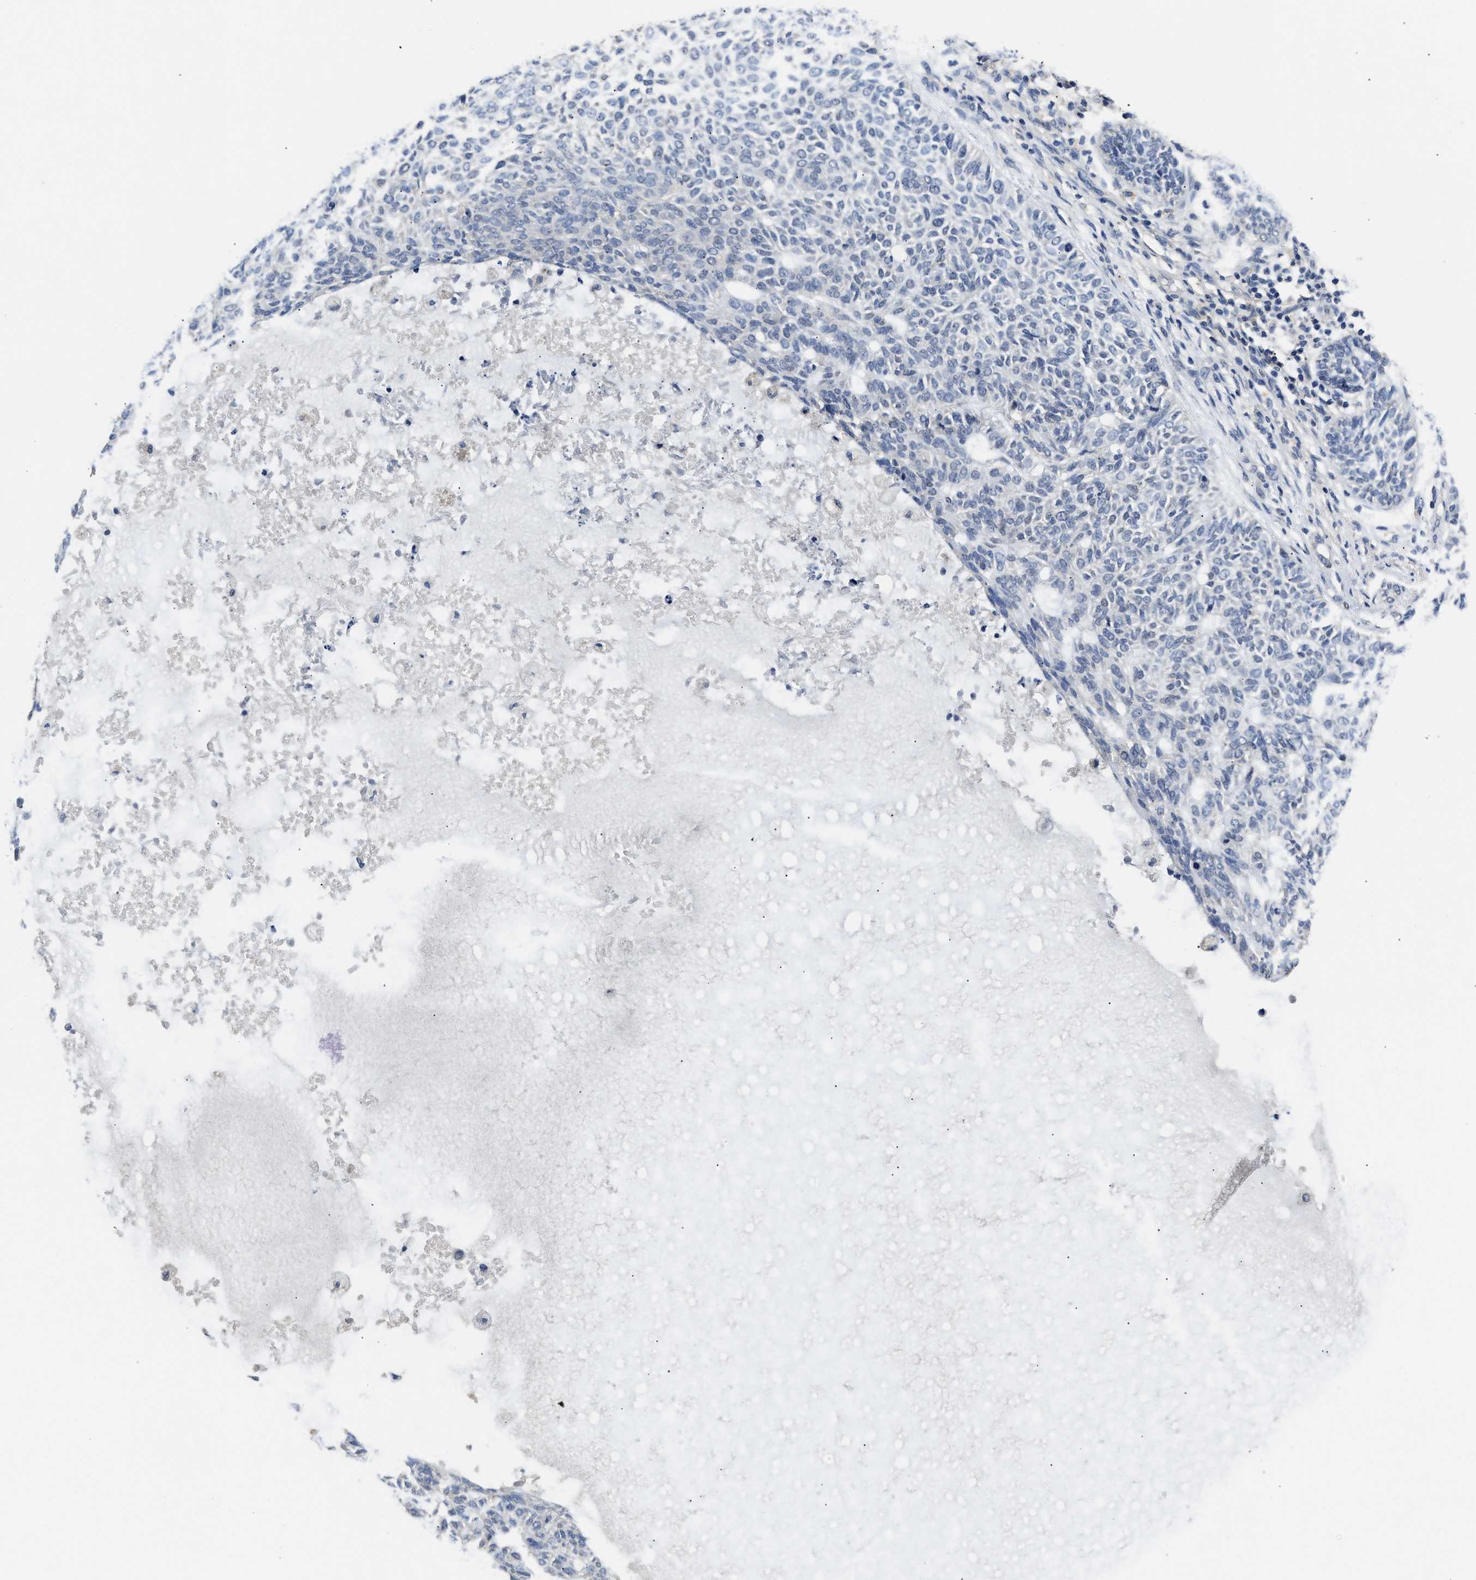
{"staining": {"intensity": "negative", "quantity": "none", "location": "none"}, "tissue": "skin cancer", "cell_type": "Tumor cells", "image_type": "cancer", "snomed": [{"axis": "morphology", "description": "Basal cell carcinoma"}, {"axis": "topography", "description": "Skin"}], "caption": "High magnification brightfield microscopy of skin cancer (basal cell carcinoma) stained with DAB (brown) and counterstained with hematoxylin (blue): tumor cells show no significant expression.", "gene": "CTNNA1", "patient": {"sex": "male", "age": 87}}